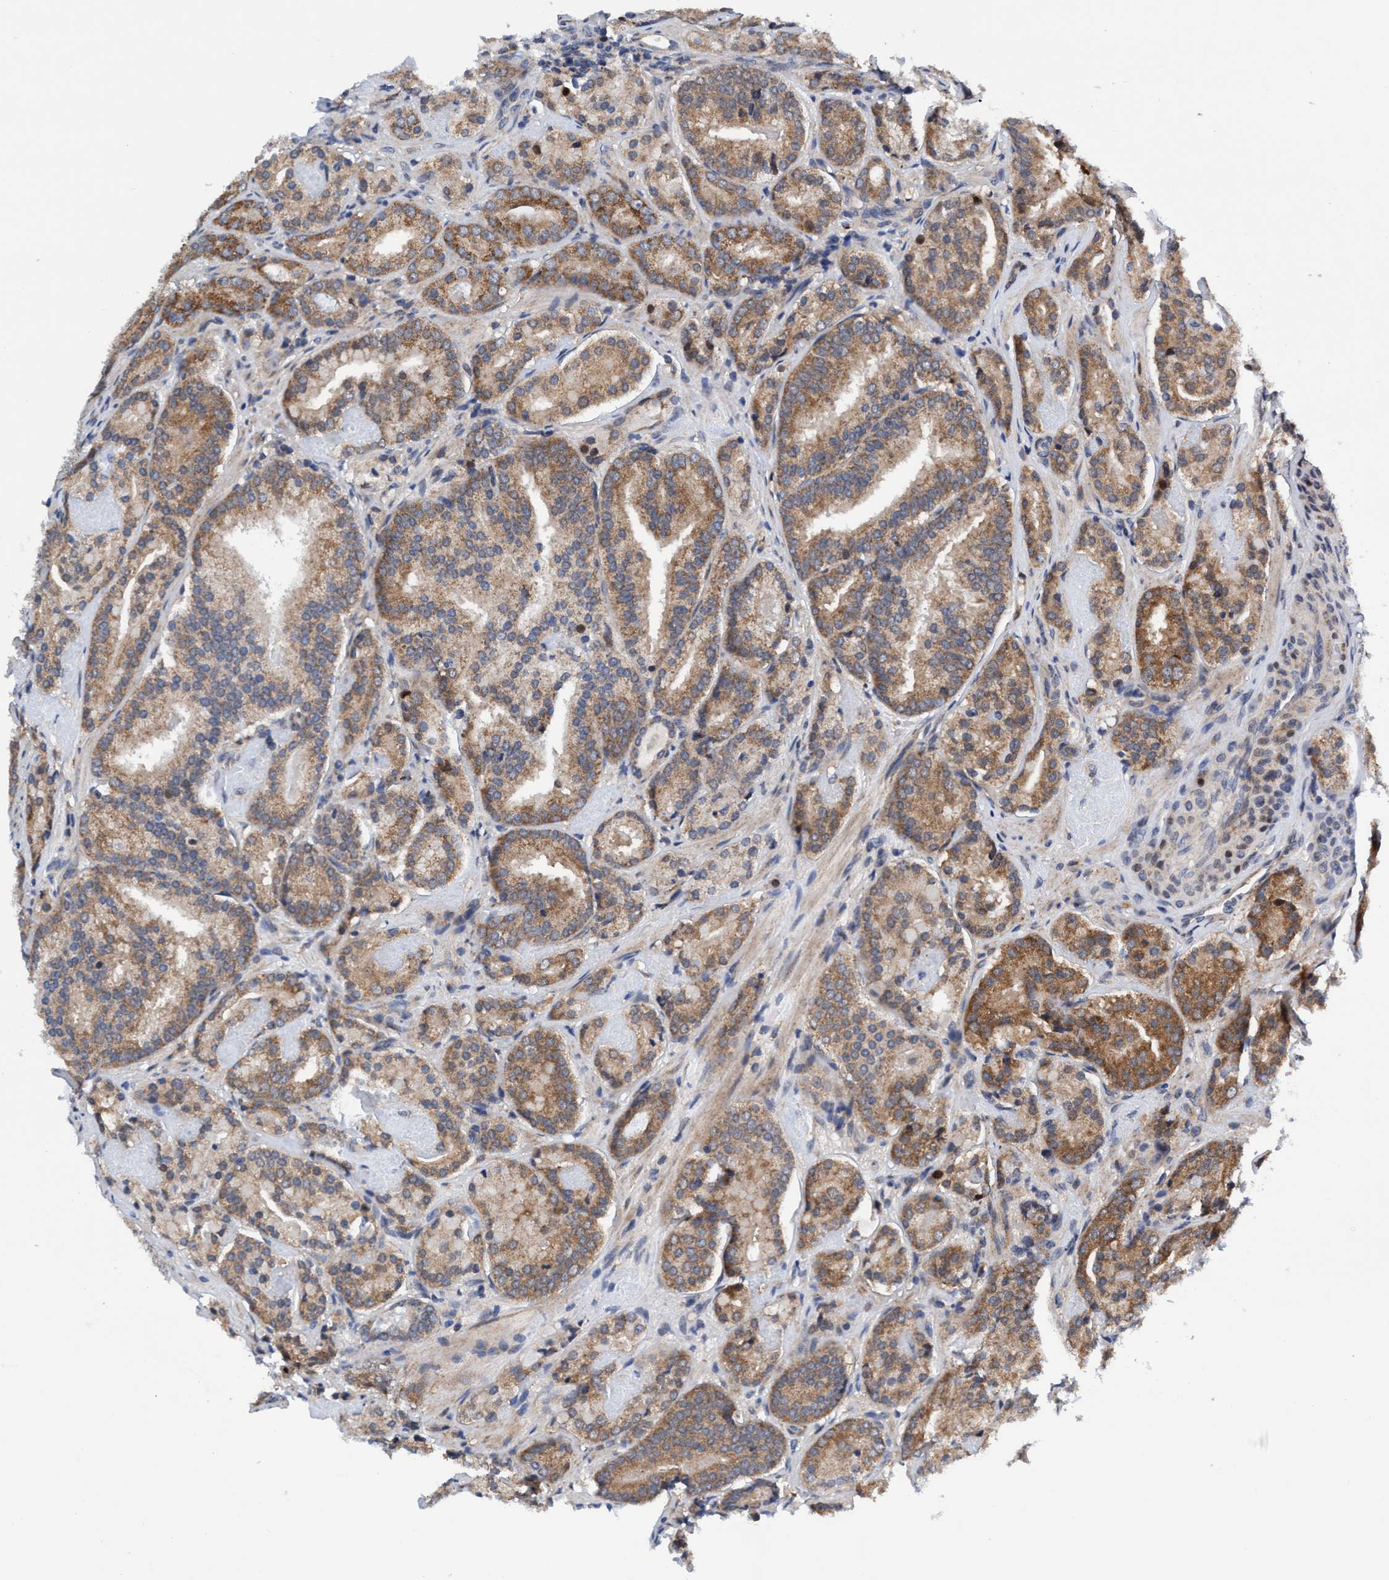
{"staining": {"intensity": "moderate", "quantity": ">75%", "location": "cytoplasmic/membranous"}, "tissue": "prostate cancer", "cell_type": "Tumor cells", "image_type": "cancer", "snomed": [{"axis": "morphology", "description": "Adenocarcinoma, Low grade"}, {"axis": "topography", "description": "Prostate"}], "caption": "A photomicrograph showing moderate cytoplasmic/membranous positivity in about >75% of tumor cells in prostate cancer (adenocarcinoma (low-grade)), as visualized by brown immunohistochemical staining.", "gene": "AGAP2", "patient": {"sex": "male", "age": 69}}